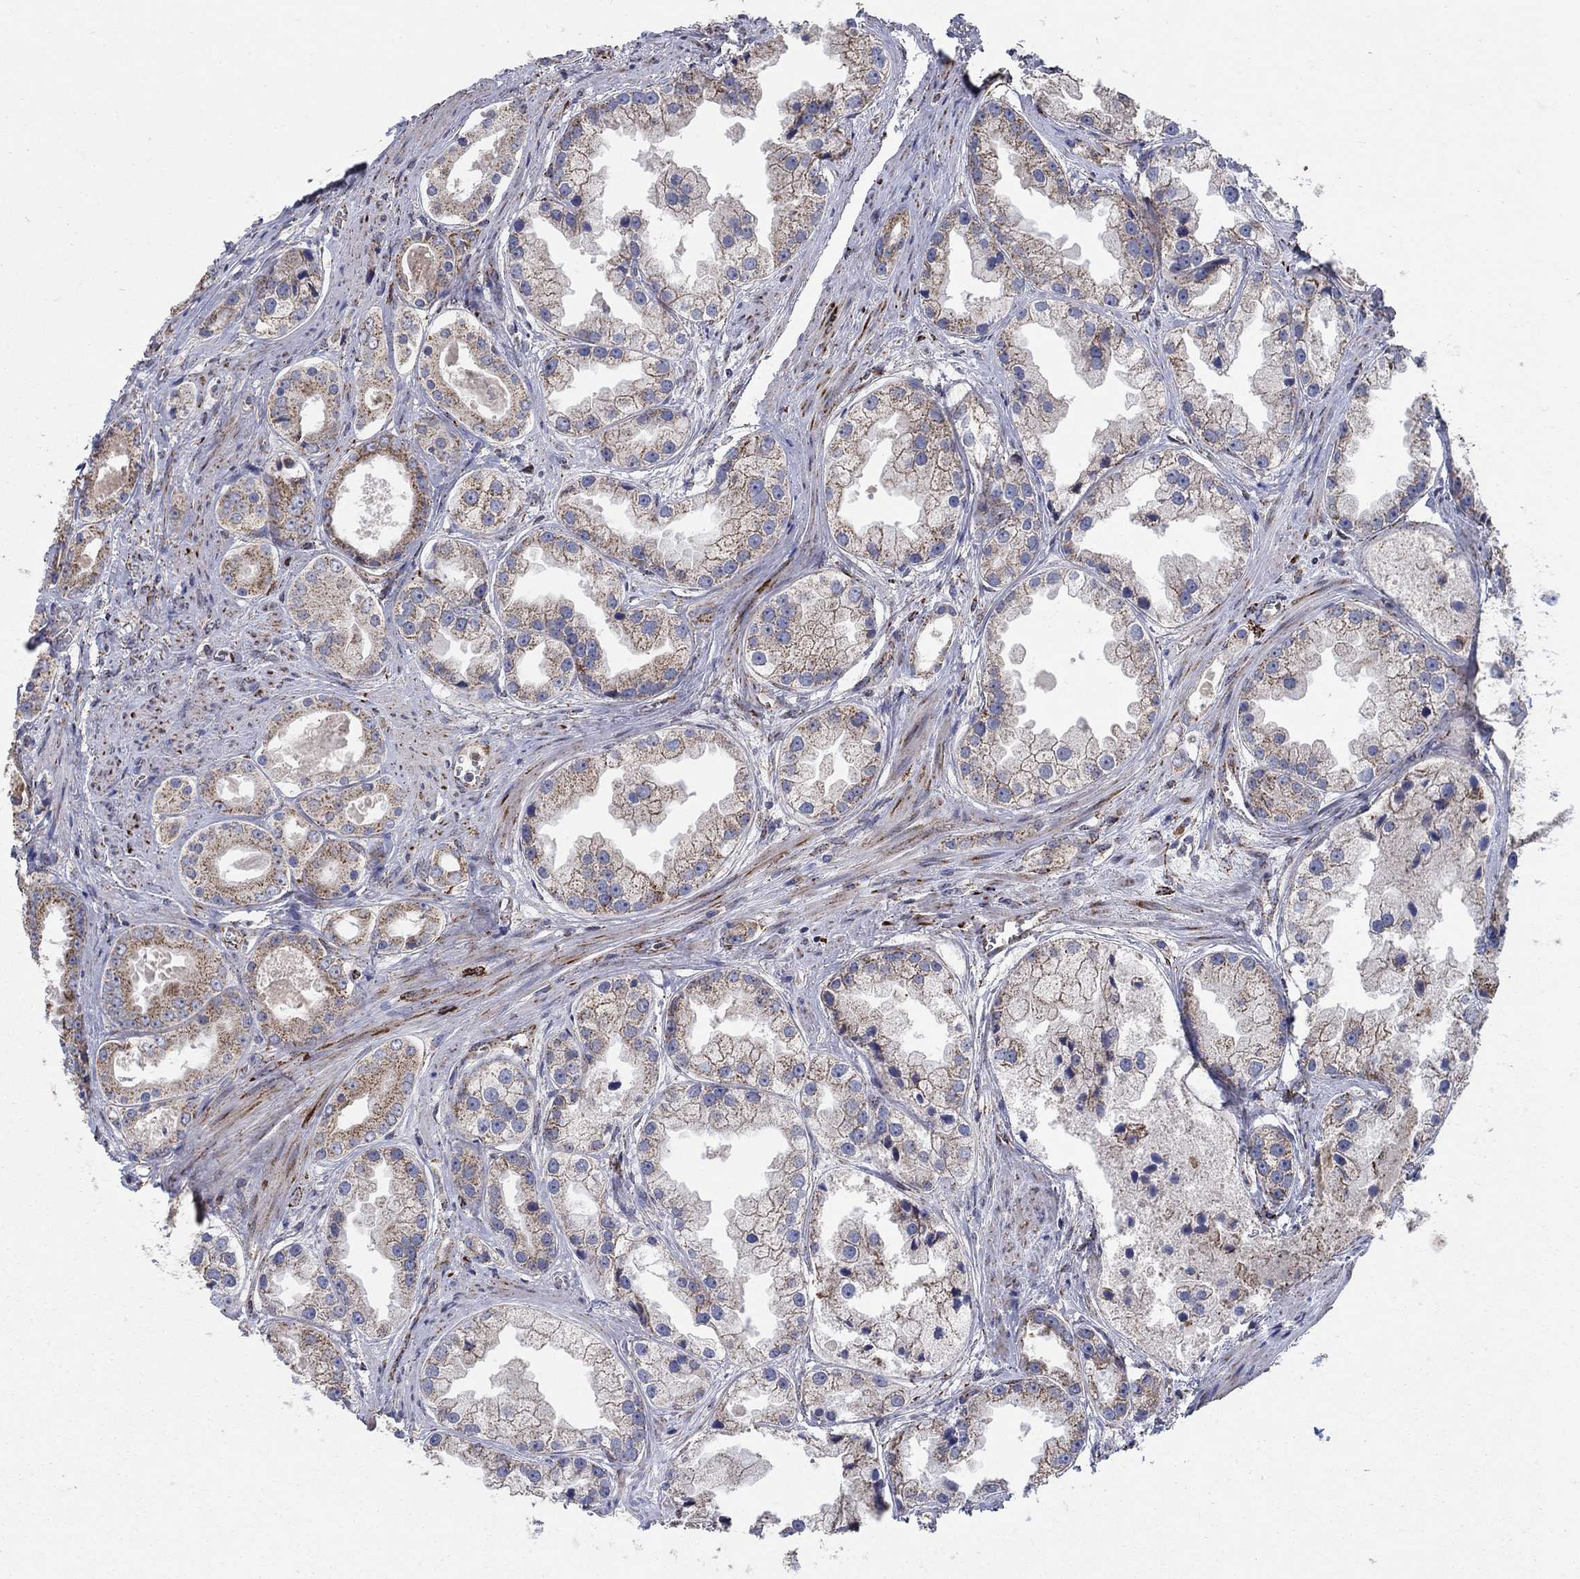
{"staining": {"intensity": "moderate", "quantity": "25%-75%", "location": "cytoplasmic/membranous"}, "tissue": "prostate cancer", "cell_type": "Tumor cells", "image_type": "cancer", "snomed": [{"axis": "morphology", "description": "Adenocarcinoma, NOS"}, {"axis": "topography", "description": "Prostate"}], "caption": "High-magnification brightfield microscopy of prostate adenocarcinoma stained with DAB (3,3'-diaminobenzidine) (brown) and counterstained with hematoxylin (blue). tumor cells exhibit moderate cytoplasmic/membranous staining is seen in about25%-75% of cells. (IHC, brightfield microscopy, high magnification).", "gene": "PNPLA2", "patient": {"sex": "male", "age": 61}}